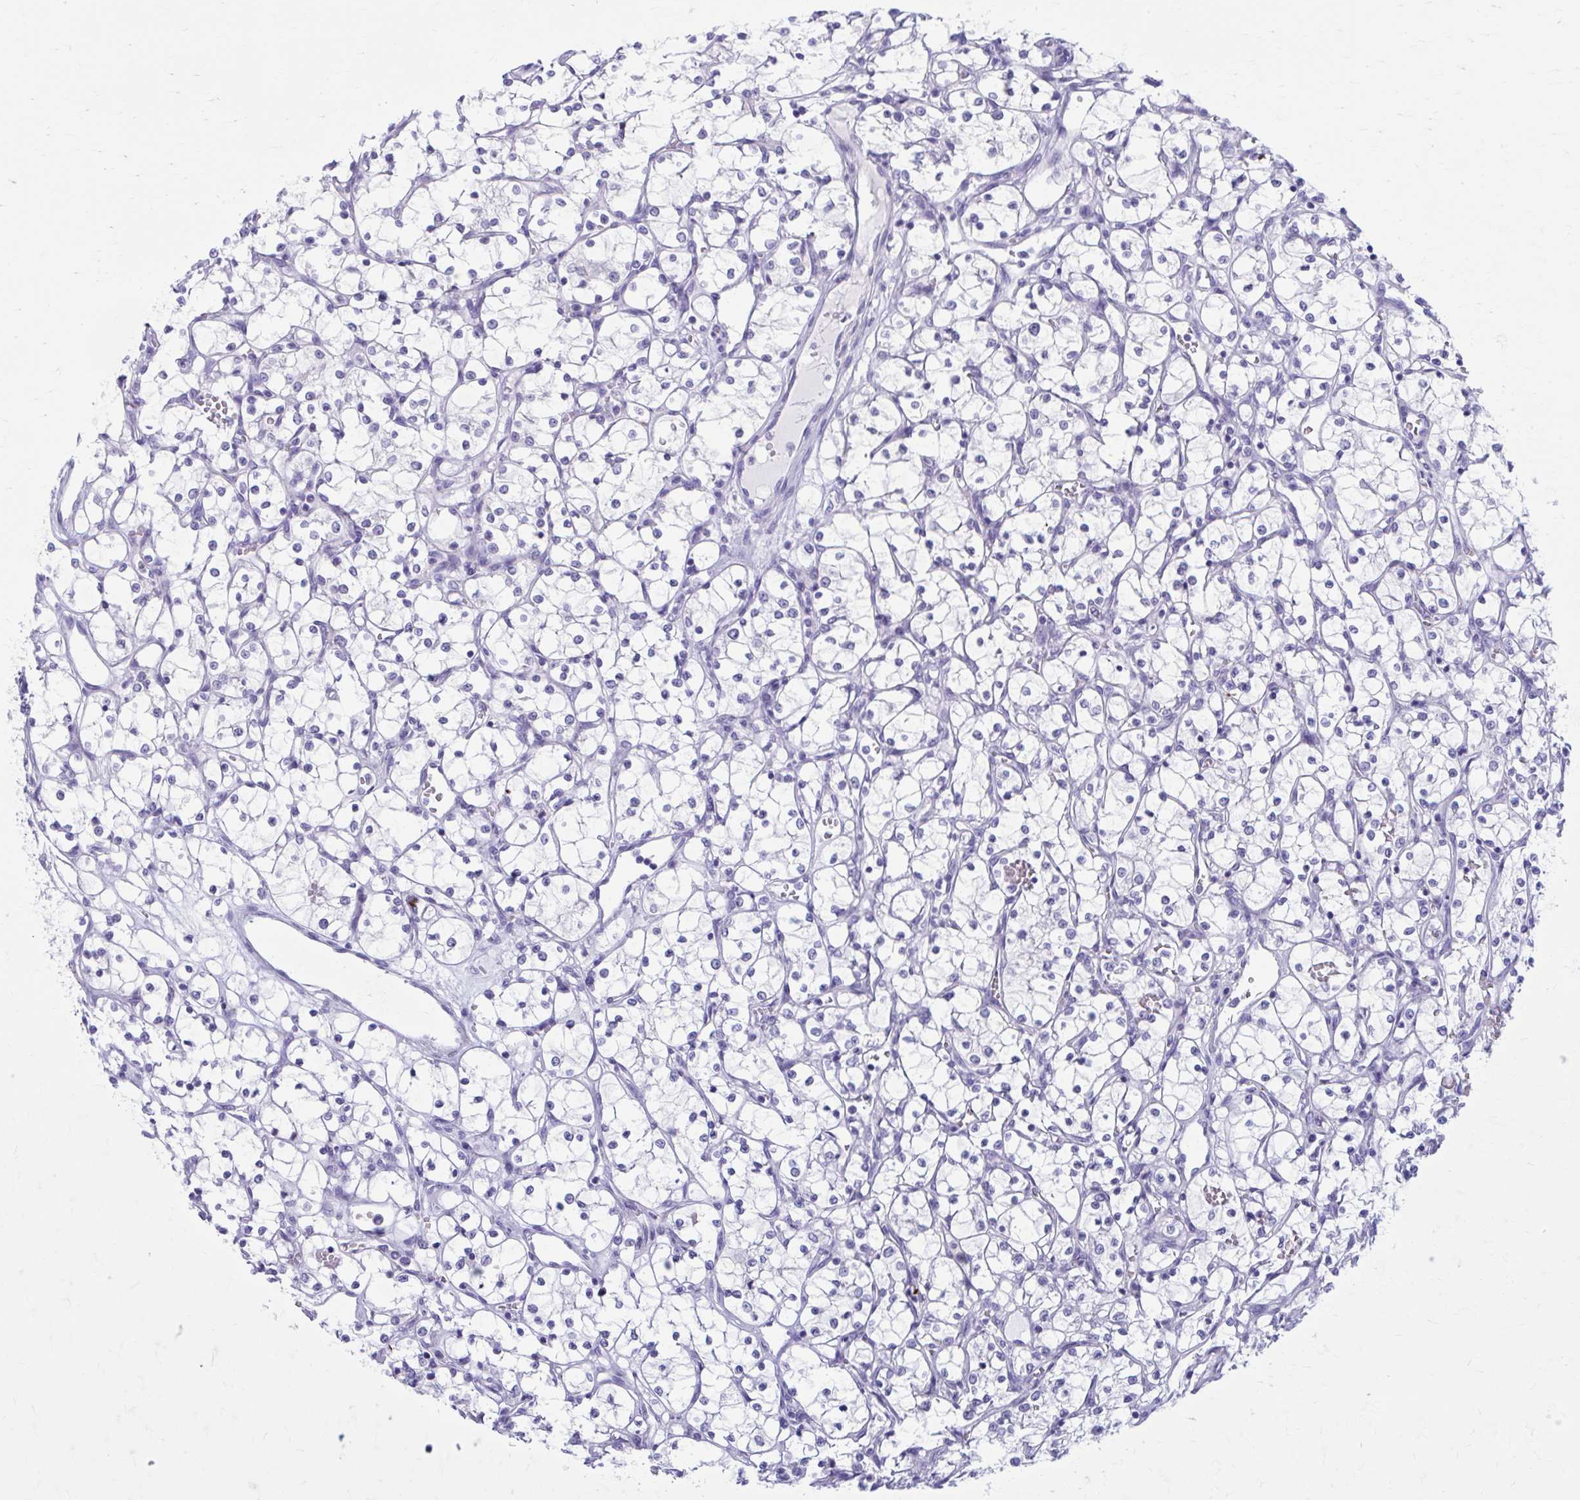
{"staining": {"intensity": "negative", "quantity": "none", "location": "none"}, "tissue": "renal cancer", "cell_type": "Tumor cells", "image_type": "cancer", "snomed": [{"axis": "morphology", "description": "Adenocarcinoma, NOS"}, {"axis": "topography", "description": "Kidney"}], "caption": "Tumor cells are negative for protein expression in human renal adenocarcinoma.", "gene": "KCNE2", "patient": {"sex": "female", "age": 69}}